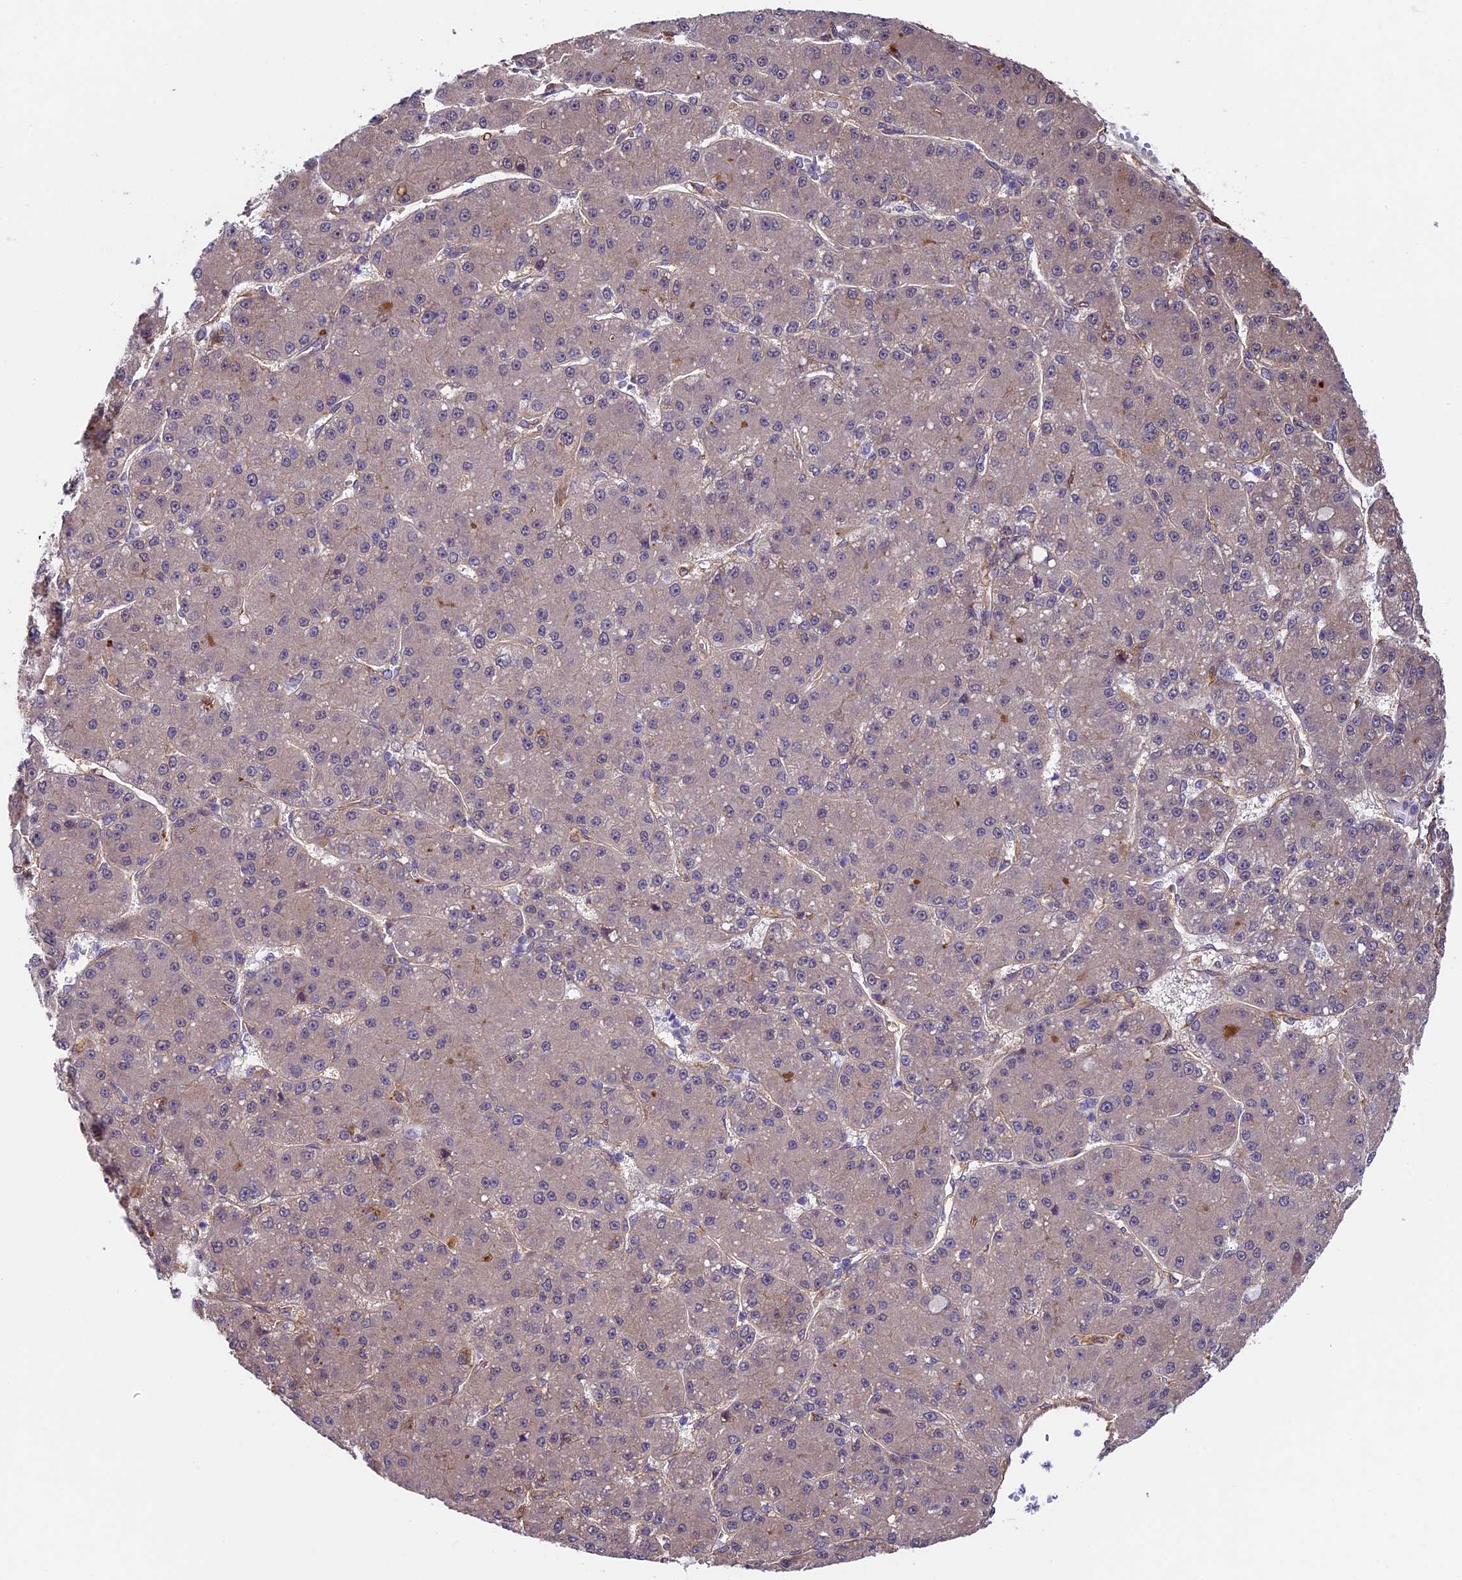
{"staining": {"intensity": "weak", "quantity": "25%-75%", "location": "cytoplasmic/membranous"}, "tissue": "liver cancer", "cell_type": "Tumor cells", "image_type": "cancer", "snomed": [{"axis": "morphology", "description": "Carcinoma, Hepatocellular, NOS"}, {"axis": "topography", "description": "Liver"}], "caption": "Protein staining shows weak cytoplasmic/membranous staining in approximately 25%-75% of tumor cells in liver hepatocellular carcinoma.", "gene": "LSM7", "patient": {"sex": "male", "age": 67}}